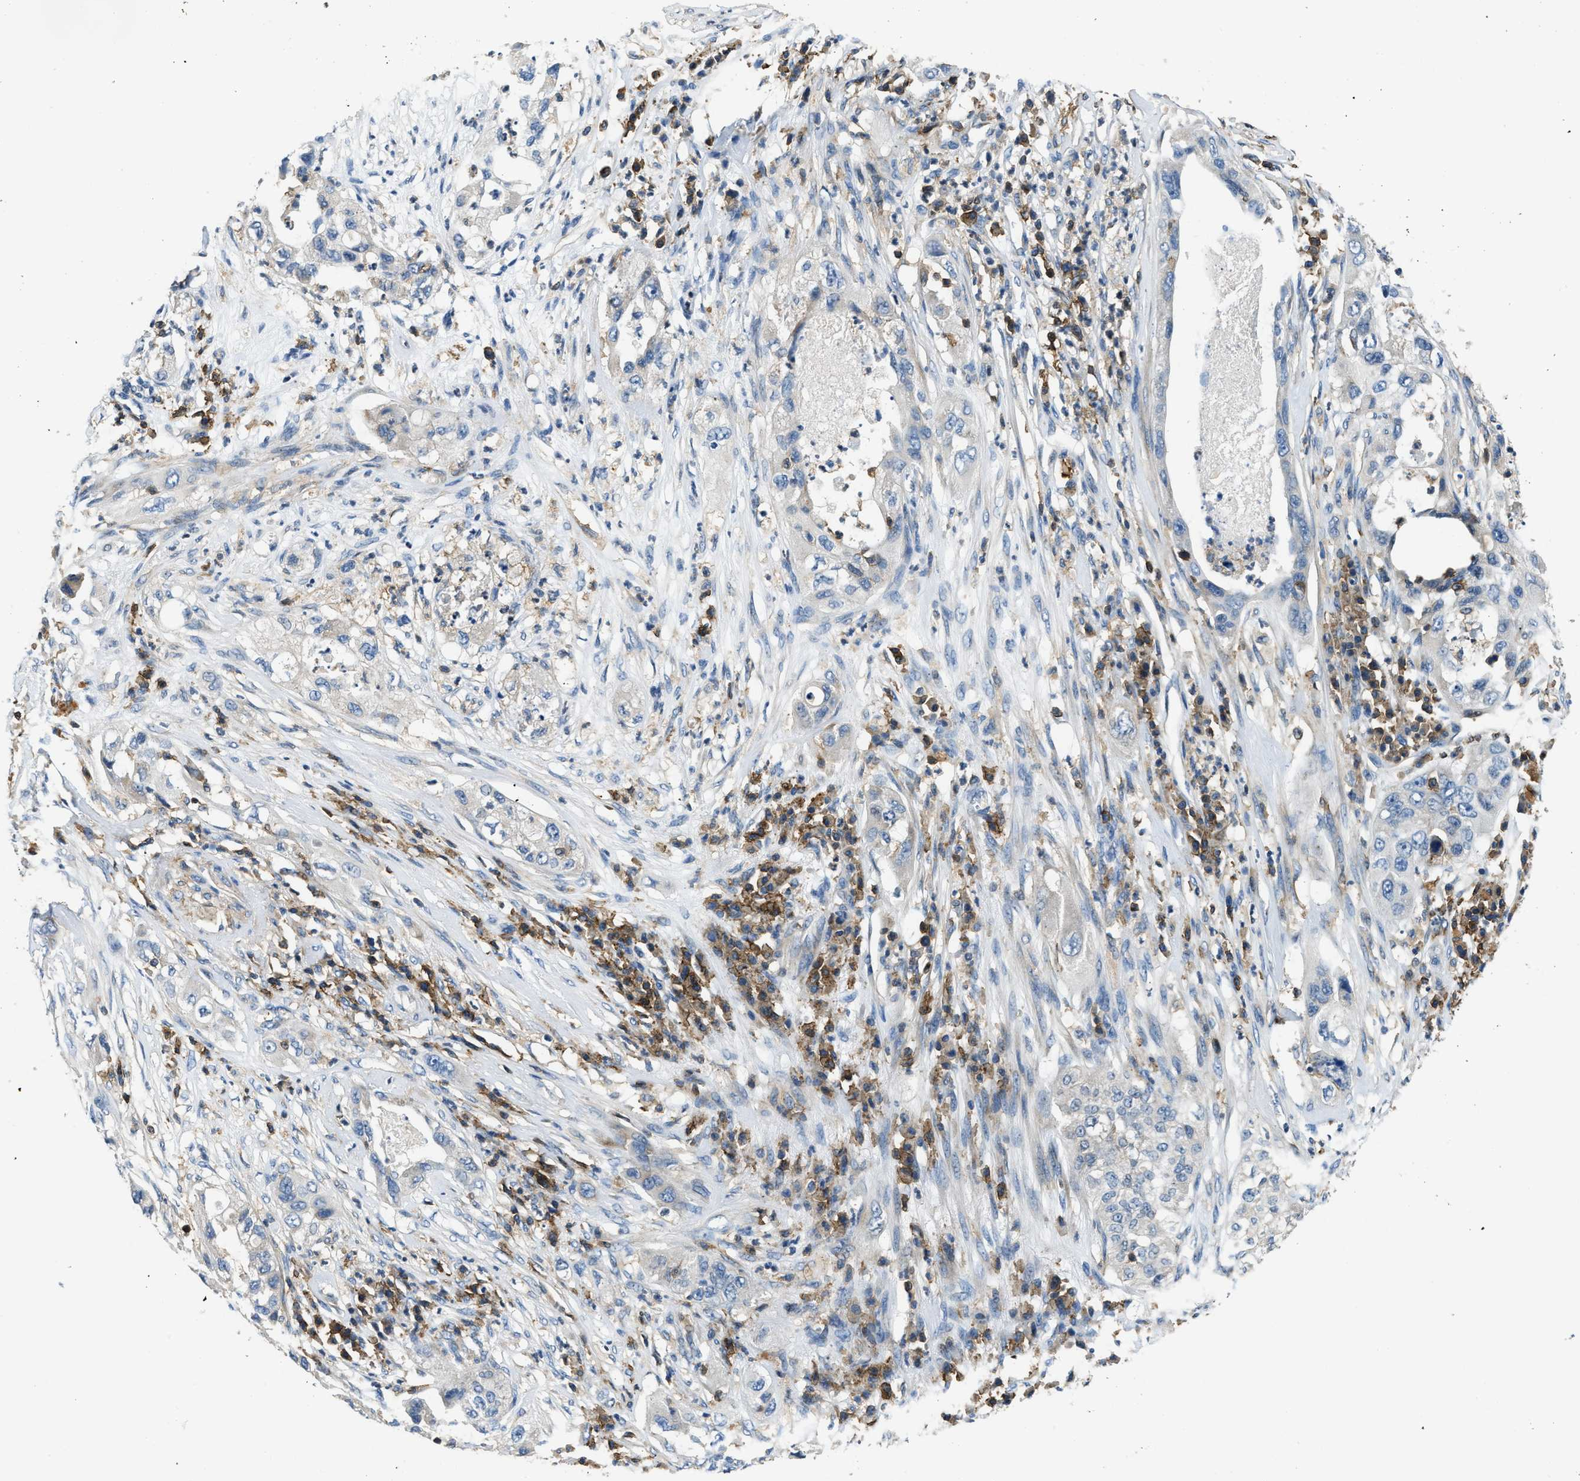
{"staining": {"intensity": "negative", "quantity": "none", "location": "none"}, "tissue": "pancreatic cancer", "cell_type": "Tumor cells", "image_type": "cancer", "snomed": [{"axis": "morphology", "description": "Adenocarcinoma, NOS"}, {"axis": "topography", "description": "Pancreas"}], "caption": "Immunohistochemistry (IHC) micrograph of human adenocarcinoma (pancreatic) stained for a protein (brown), which displays no expression in tumor cells.", "gene": "MYO1G", "patient": {"sex": "female", "age": 78}}